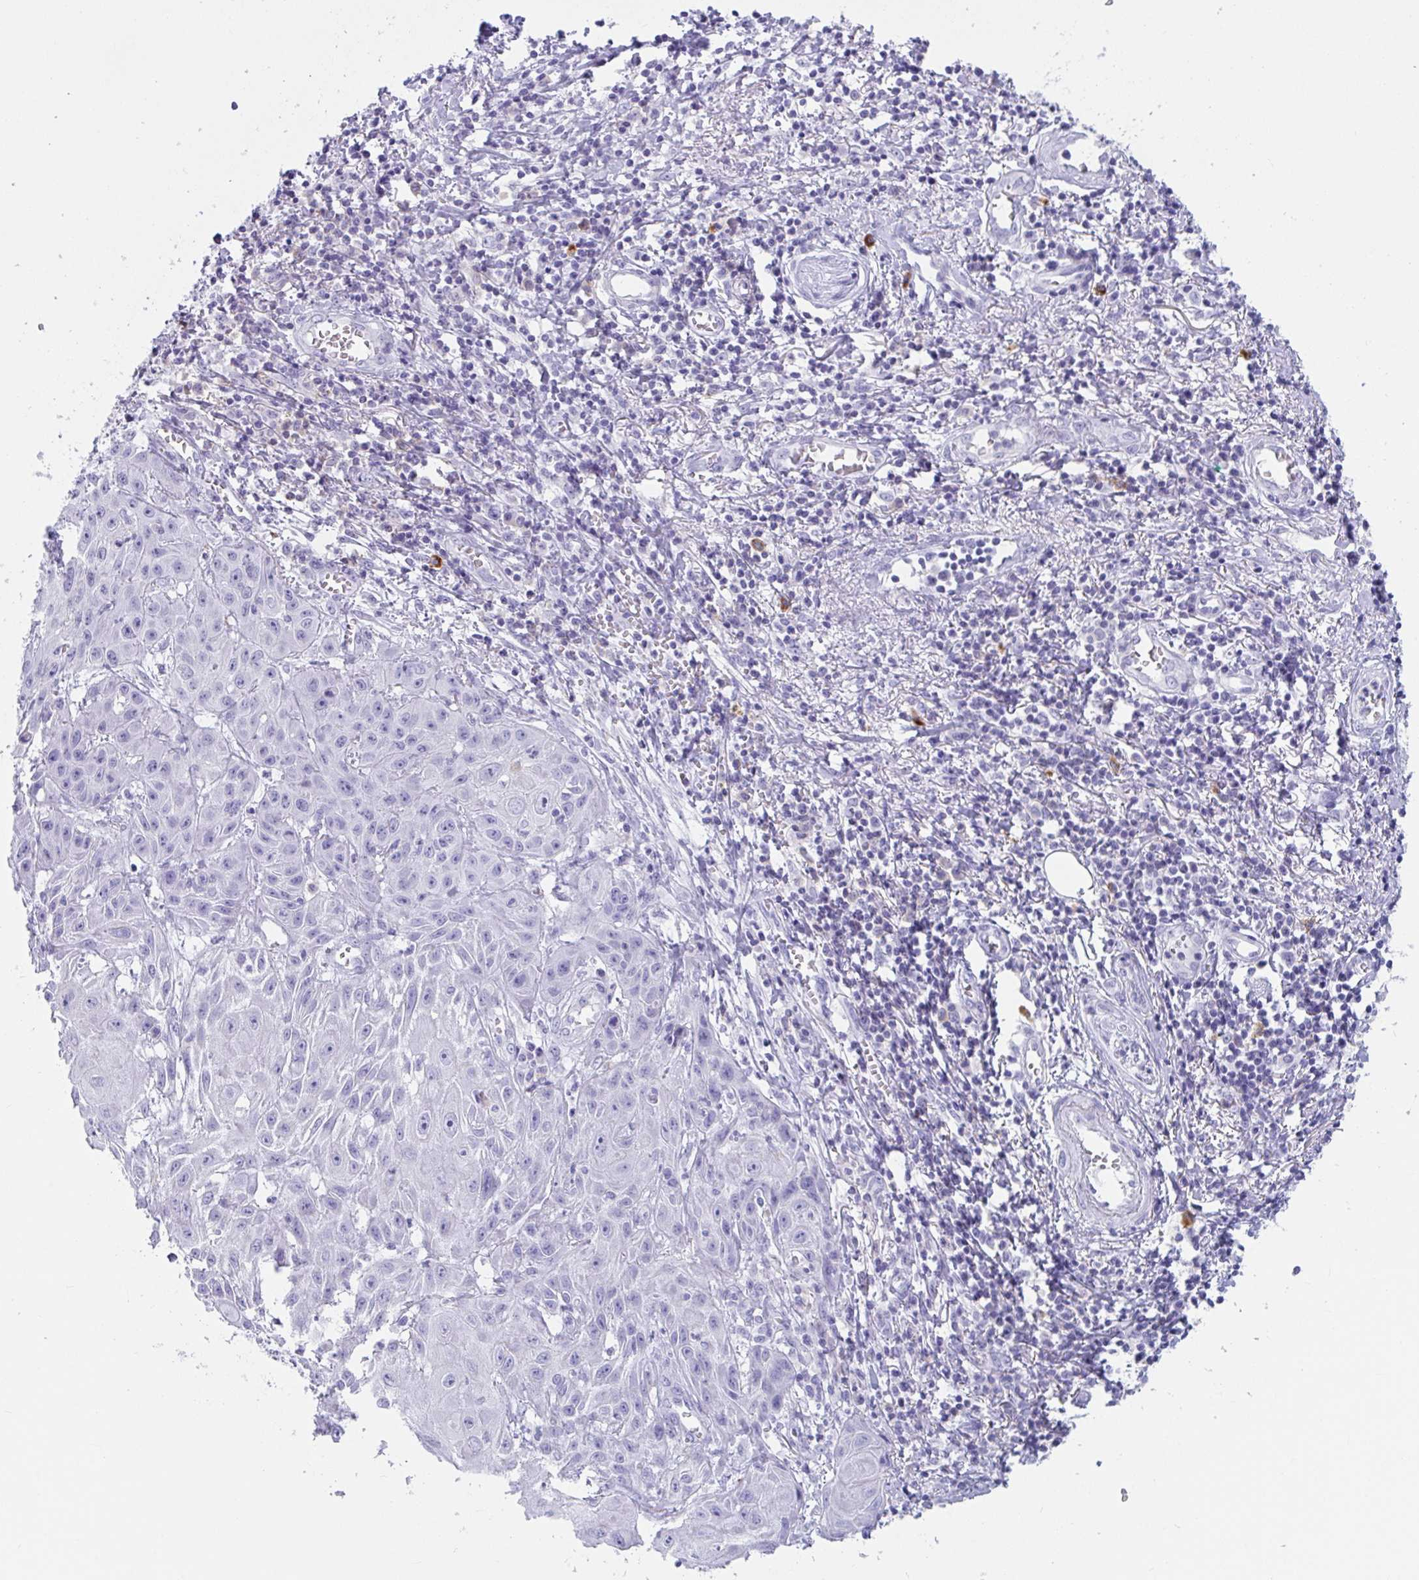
{"staining": {"intensity": "negative", "quantity": "none", "location": "none"}, "tissue": "skin cancer", "cell_type": "Tumor cells", "image_type": "cancer", "snomed": [{"axis": "morphology", "description": "Squamous cell carcinoma, NOS"}, {"axis": "topography", "description": "Skin"}, {"axis": "topography", "description": "Vulva"}], "caption": "Protein analysis of skin cancer shows no significant expression in tumor cells. Nuclei are stained in blue.", "gene": "PLA2G1B", "patient": {"sex": "female", "age": 71}}